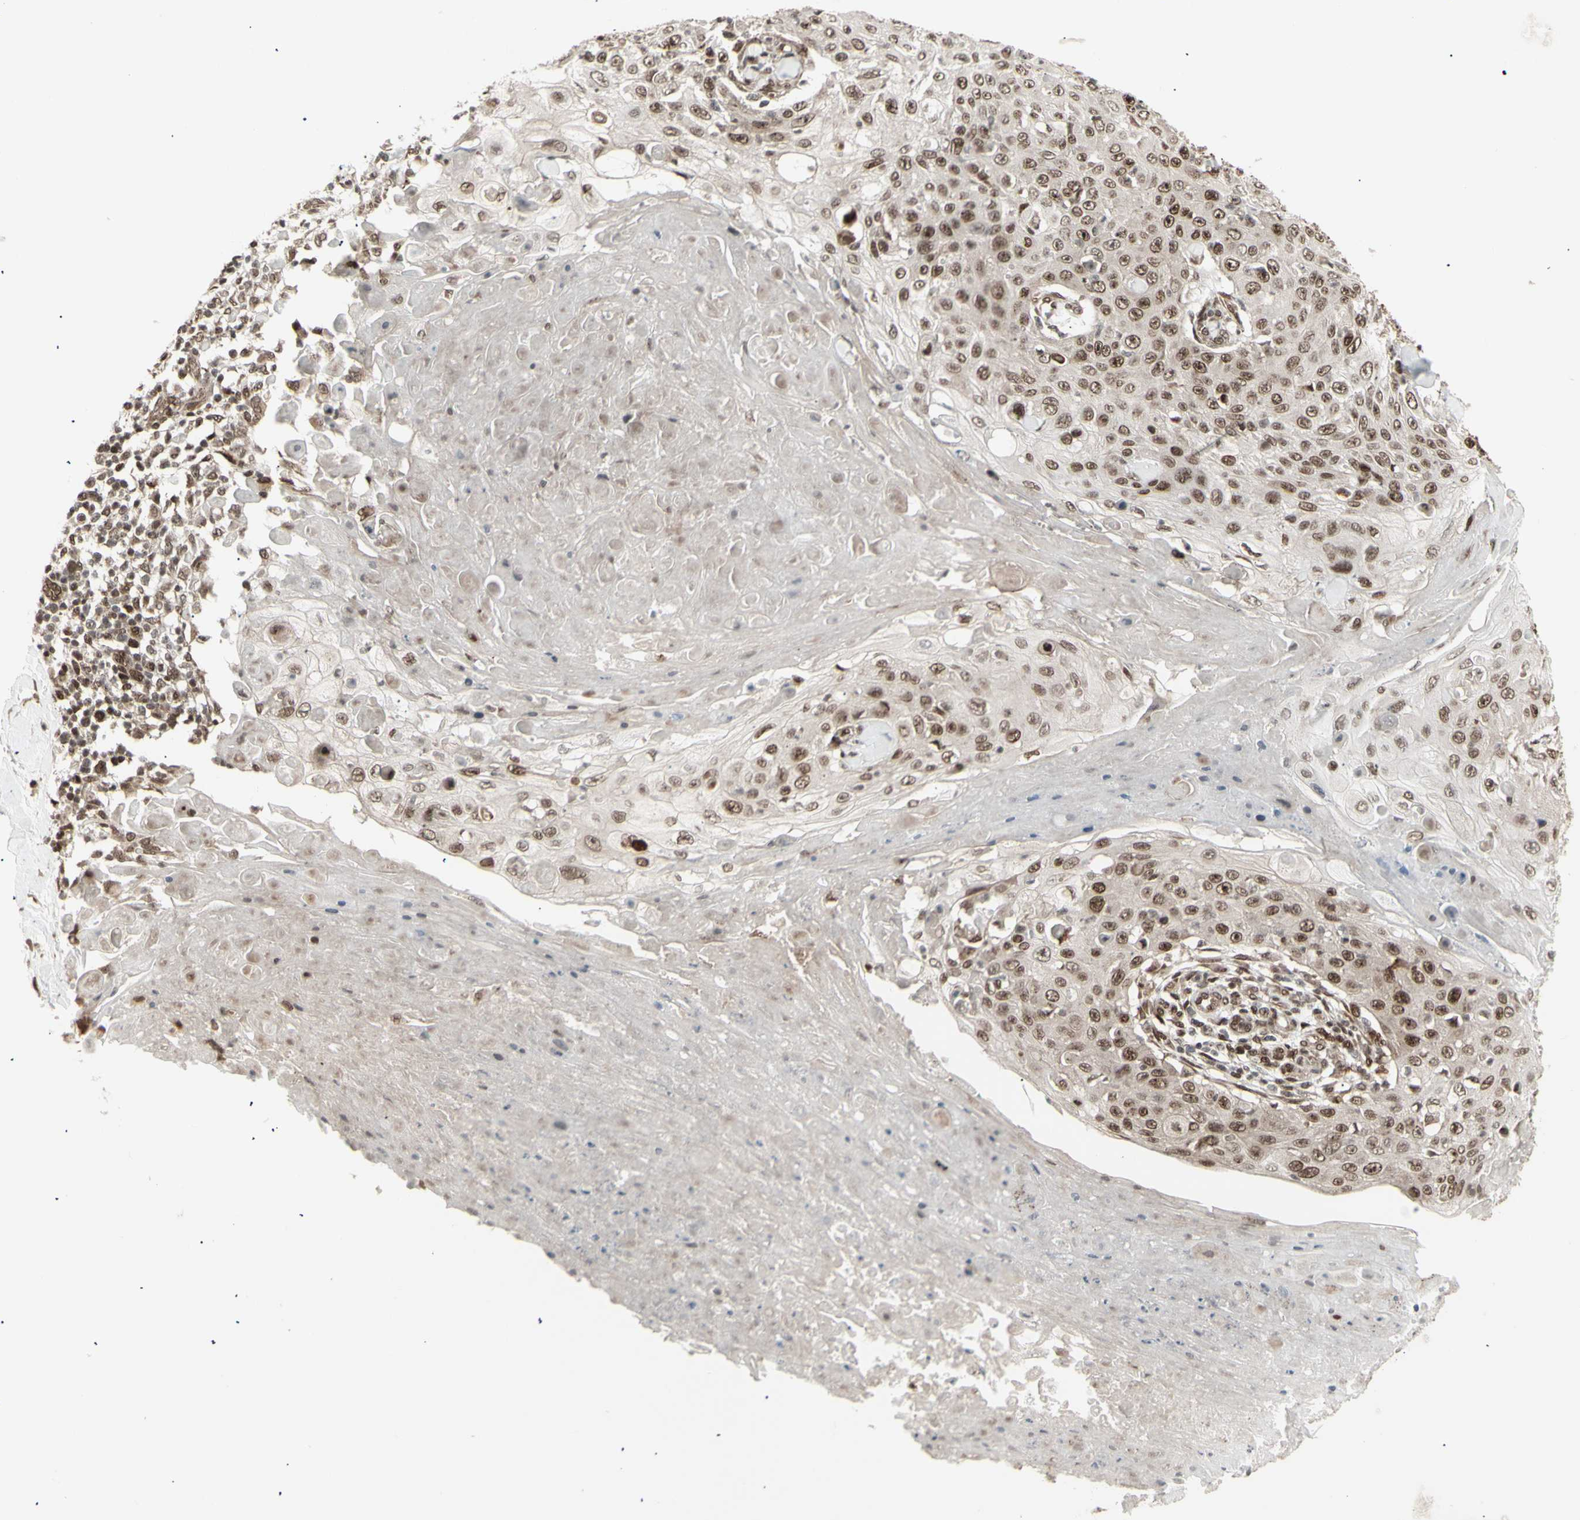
{"staining": {"intensity": "moderate", "quantity": ">75%", "location": "cytoplasmic/membranous,nuclear"}, "tissue": "skin cancer", "cell_type": "Tumor cells", "image_type": "cancer", "snomed": [{"axis": "morphology", "description": "Squamous cell carcinoma, NOS"}, {"axis": "topography", "description": "Skin"}], "caption": "A brown stain shows moderate cytoplasmic/membranous and nuclear positivity of a protein in human skin squamous cell carcinoma tumor cells.", "gene": "CBX1", "patient": {"sex": "male", "age": 86}}